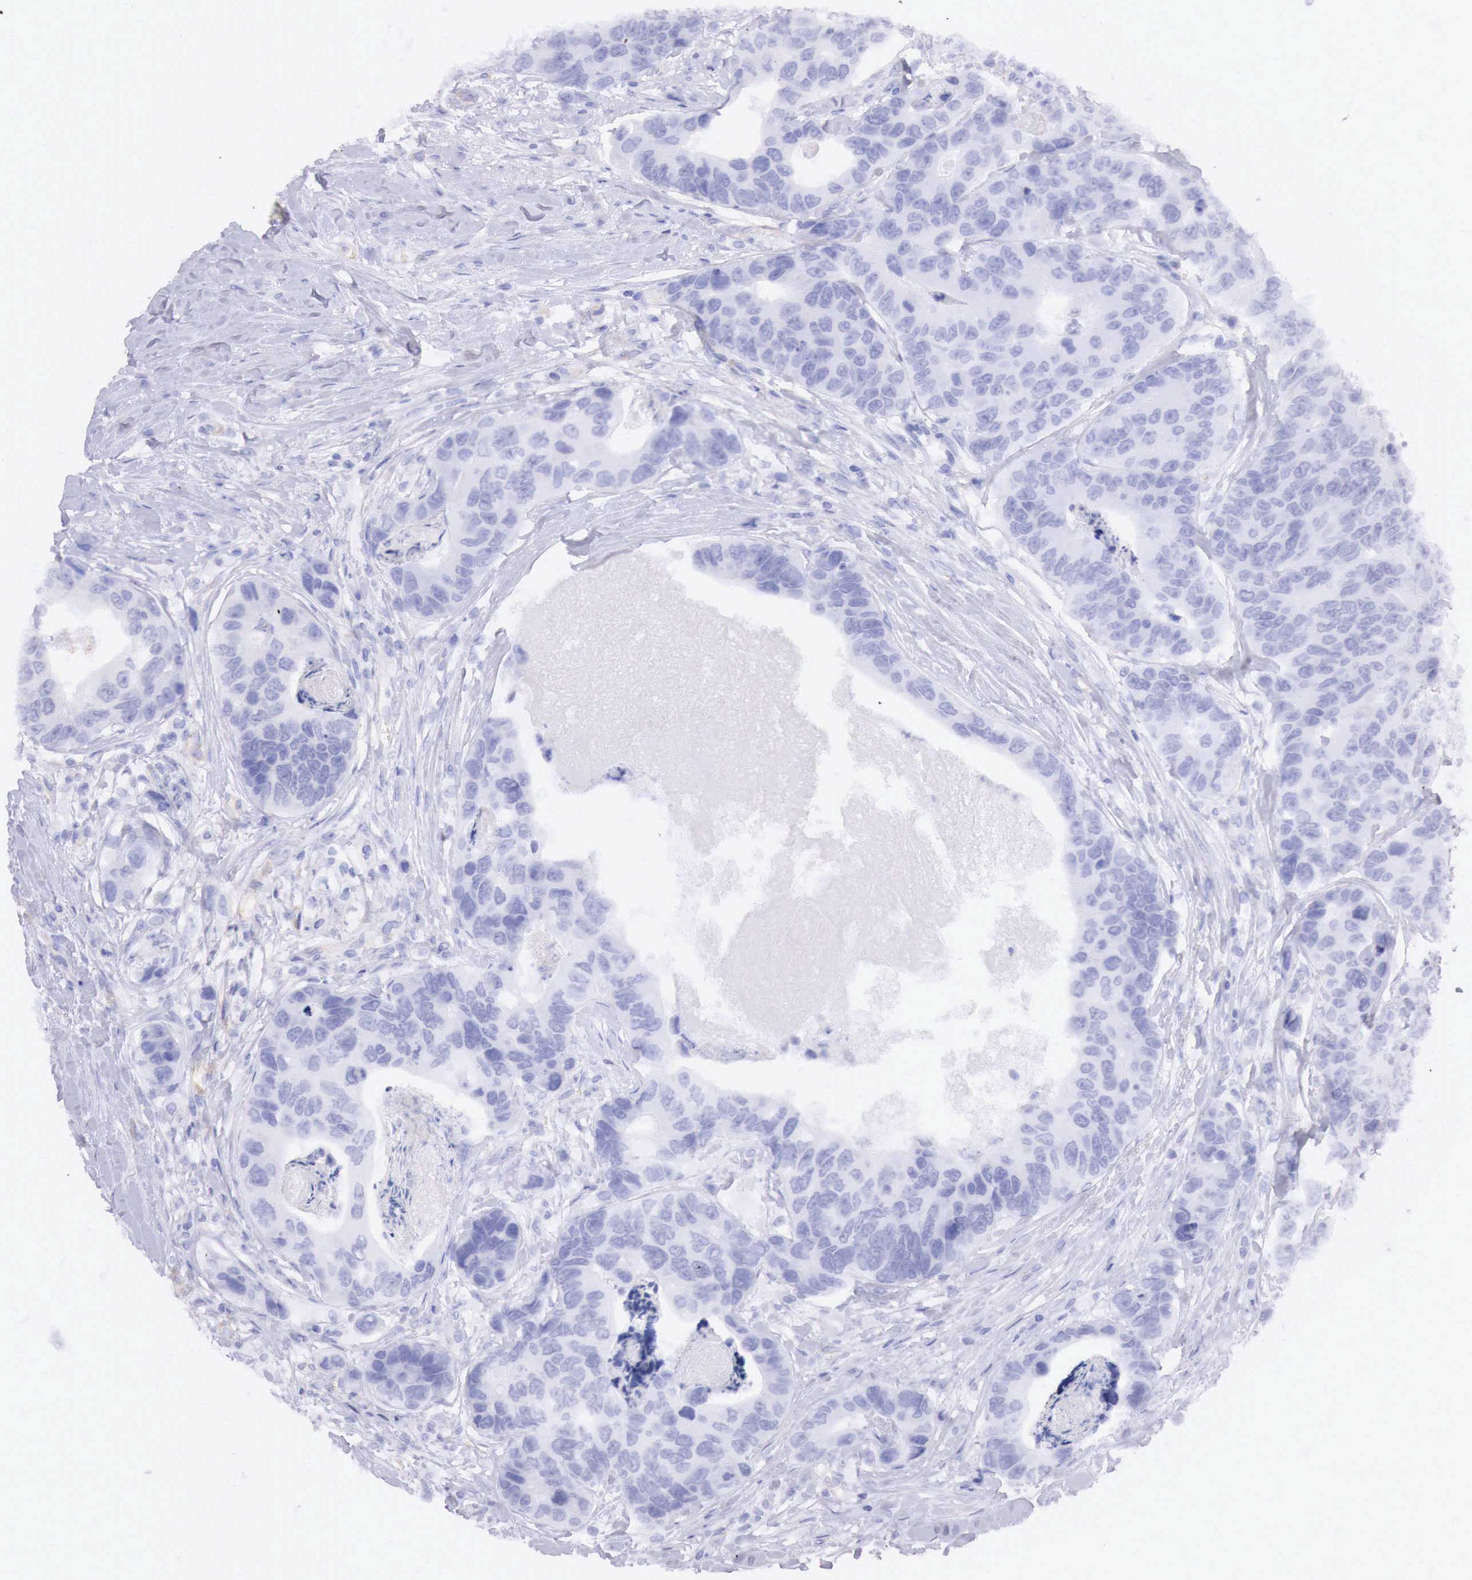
{"staining": {"intensity": "negative", "quantity": "none", "location": "none"}, "tissue": "colorectal cancer", "cell_type": "Tumor cells", "image_type": "cancer", "snomed": [{"axis": "morphology", "description": "Adenocarcinoma, NOS"}, {"axis": "topography", "description": "Colon"}], "caption": "Adenocarcinoma (colorectal) stained for a protein using IHC demonstrates no staining tumor cells.", "gene": "RDX", "patient": {"sex": "female", "age": 86}}